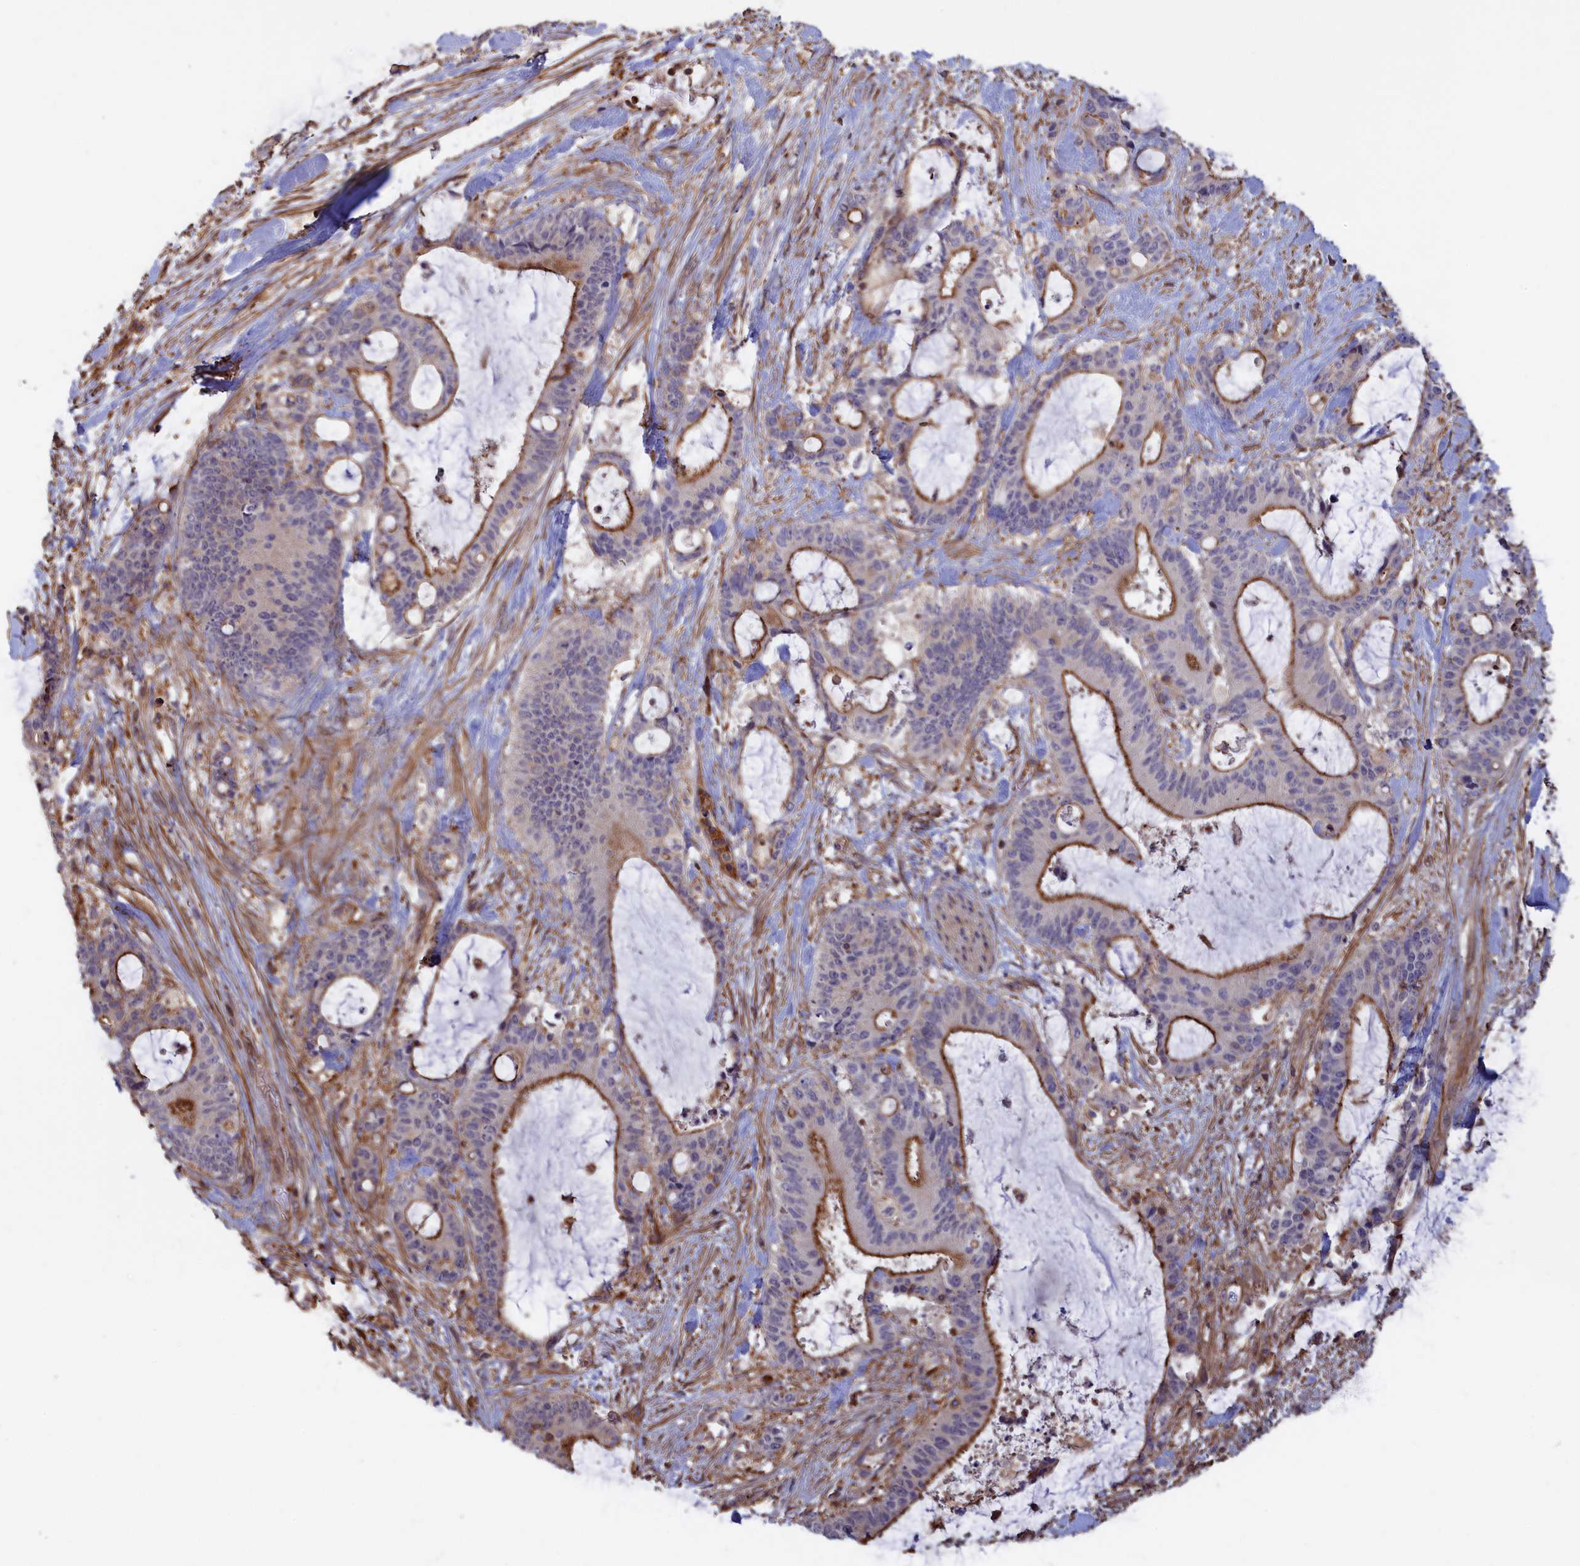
{"staining": {"intensity": "strong", "quantity": "25%-75%", "location": "cytoplasmic/membranous"}, "tissue": "liver cancer", "cell_type": "Tumor cells", "image_type": "cancer", "snomed": [{"axis": "morphology", "description": "Normal tissue, NOS"}, {"axis": "morphology", "description": "Cholangiocarcinoma"}, {"axis": "topography", "description": "Liver"}, {"axis": "topography", "description": "Peripheral nerve tissue"}], "caption": "Liver cancer (cholangiocarcinoma) stained with immunohistochemistry (IHC) displays strong cytoplasmic/membranous positivity in about 25%-75% of tumor cells.", "gene": "ANKRD27", "patient": {"sex": "female", "age": 73}}